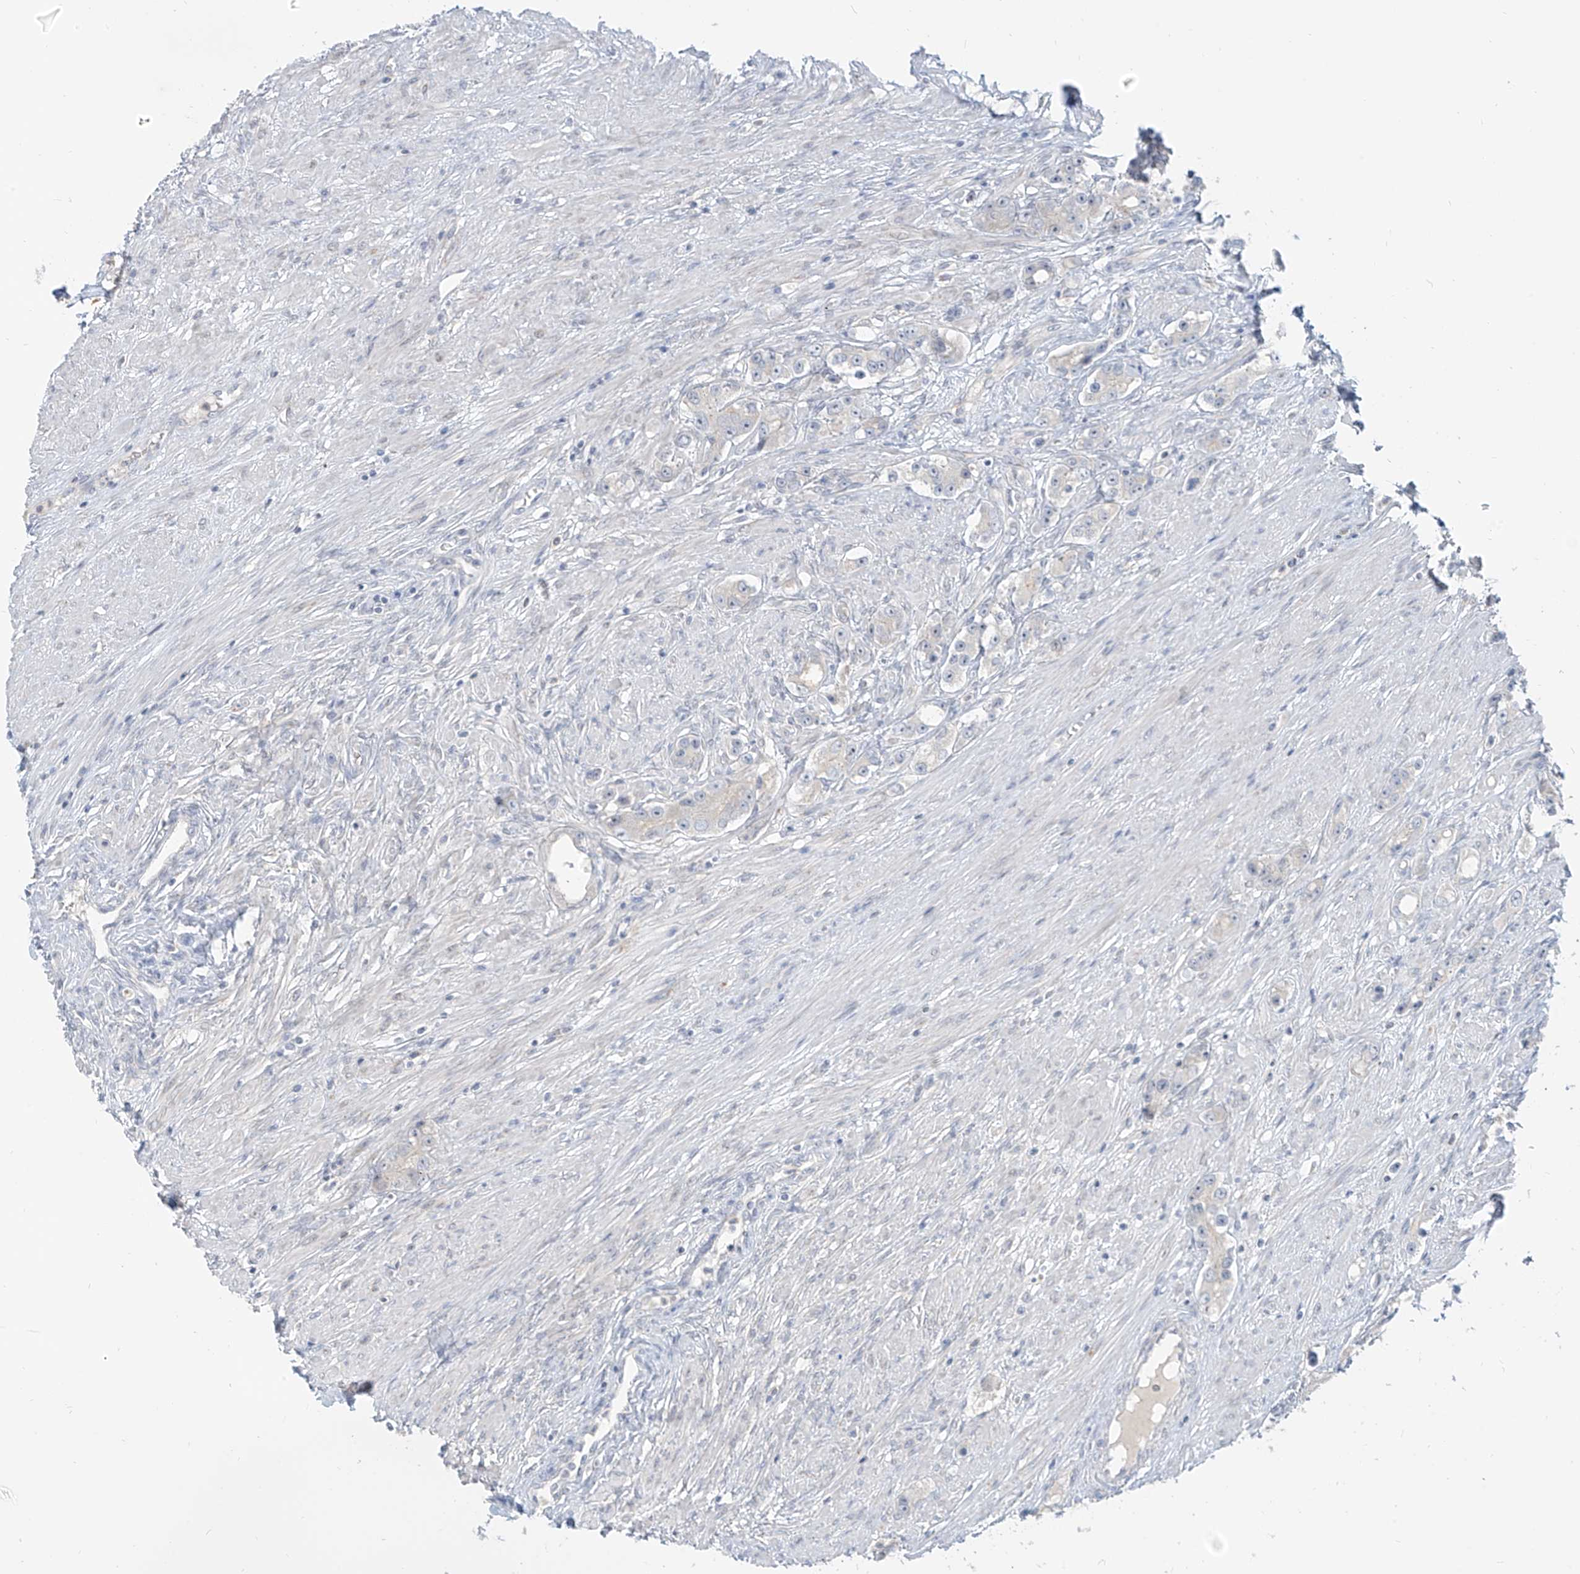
{"staining": {"intensity": "negative", "quantity": "none", "location": "none"}, "tissue": "prostate cancer", "cell_type": "Tumor cells", "image_type": "cancer", "snomed": [{"axis": "morphology", "description": "Adenocarcinoma, High grade"}, {"axis": "topography", "description": "Prostate"}], "caption": "Immunohistochemistry of prostate adenocarcinoma (high-grade) displays no staining in tumor cells. (Immunohistochemistry, brightfield microscopy, high magnification).", "gene": "C2orf42", "patient": {"sex": "male", "age": 63}}